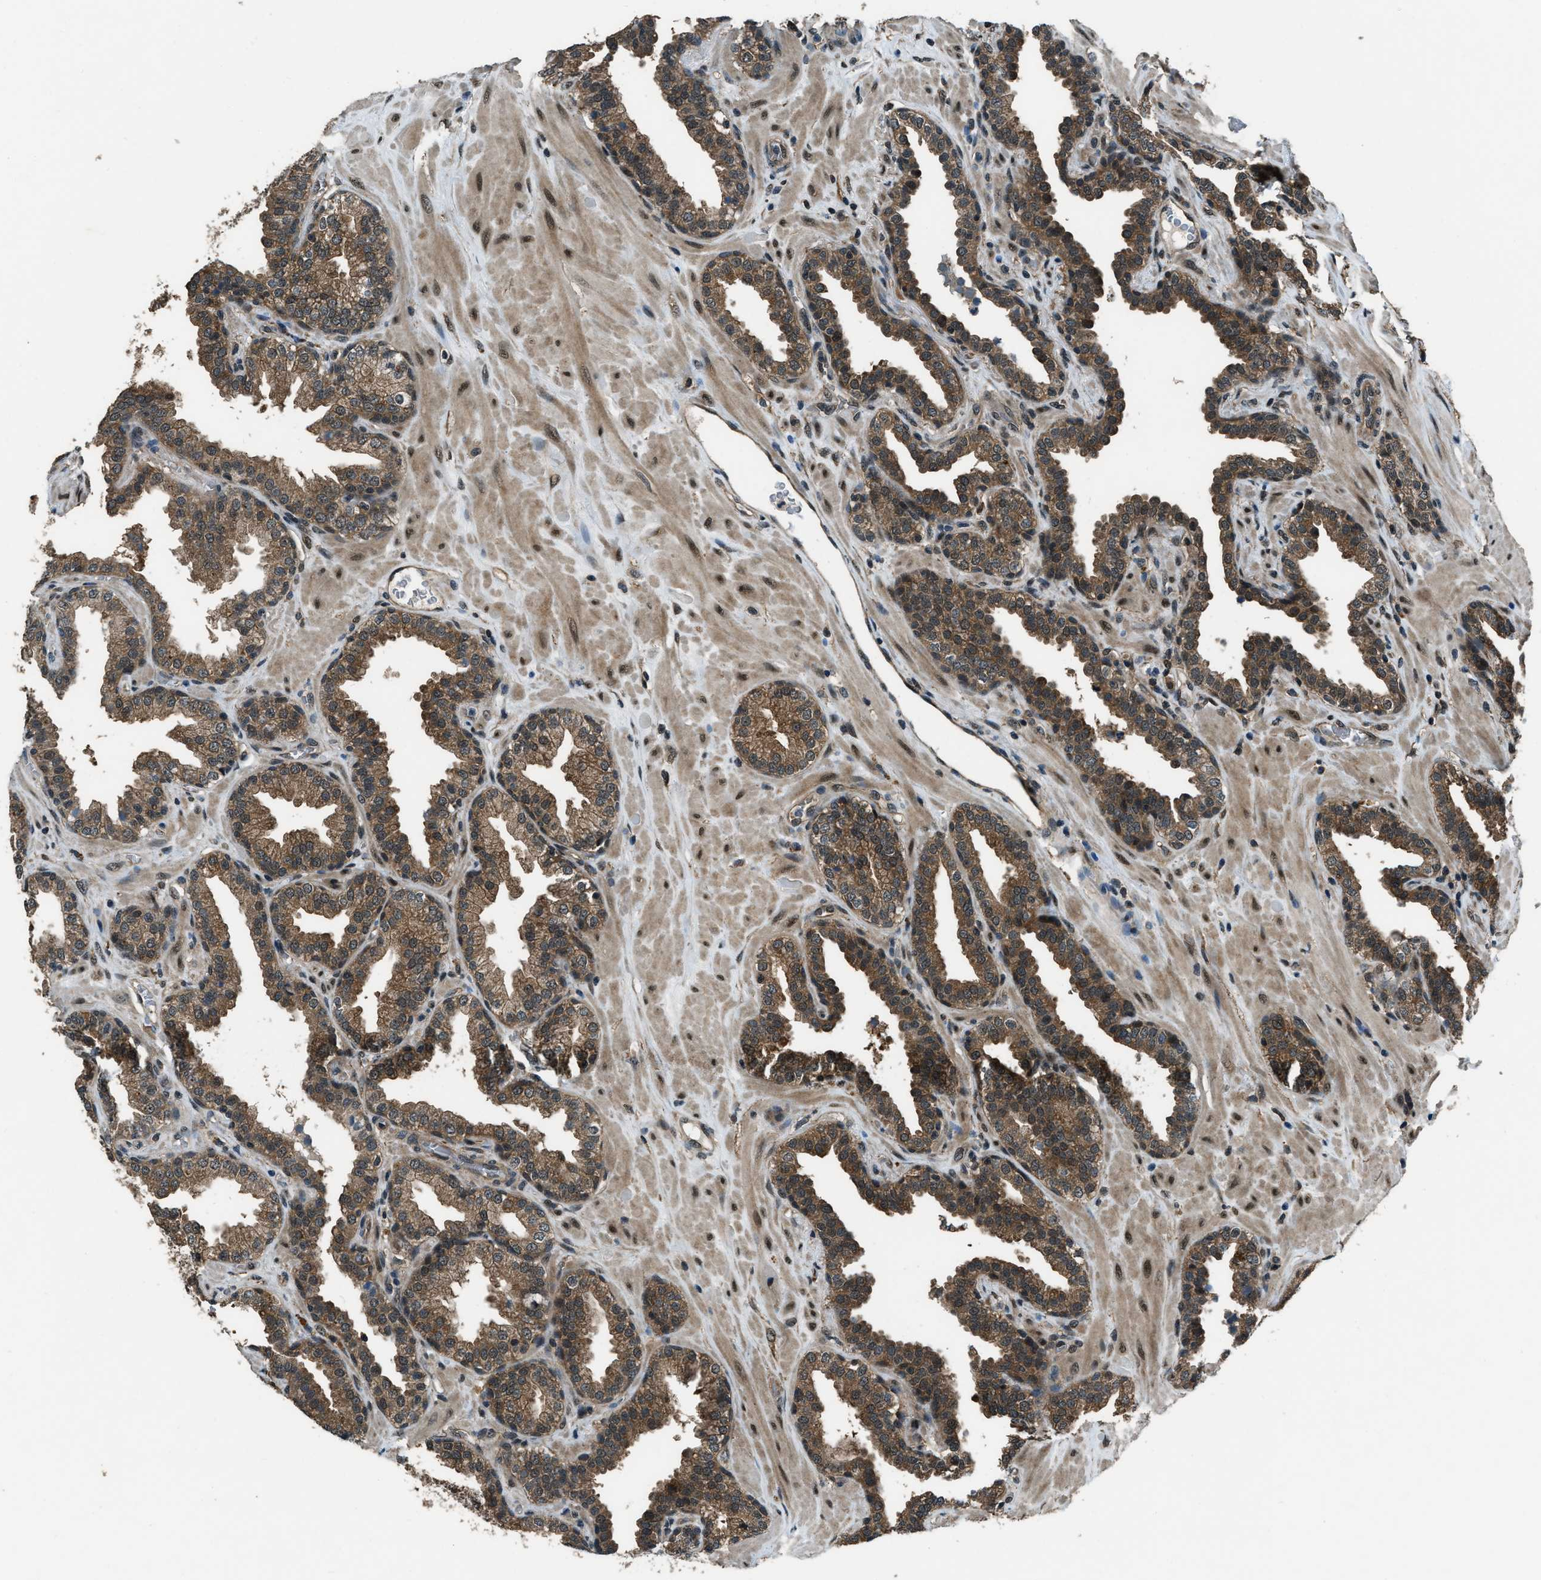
{"staining": {"intensity": "moderate", "quantity": ">75%", "location": "cytoplasmic/membranous"}, "tissue": "prostate", "cell_type": "Glandular cells", "image_type": "normal", "snomed": [{"axis": "morphology", "description": "Normal tissue, NOS"}, {"axis": "topography", "description": "Prostate"}], "caption": "Protein staining by immunohistochemistry reveals moderate cytoplasmic/membranous expression in about >75% of glandular cells in benign prostate.", "gene": "NUDCD3", "patient": {"sex": "male", "age": 51}}